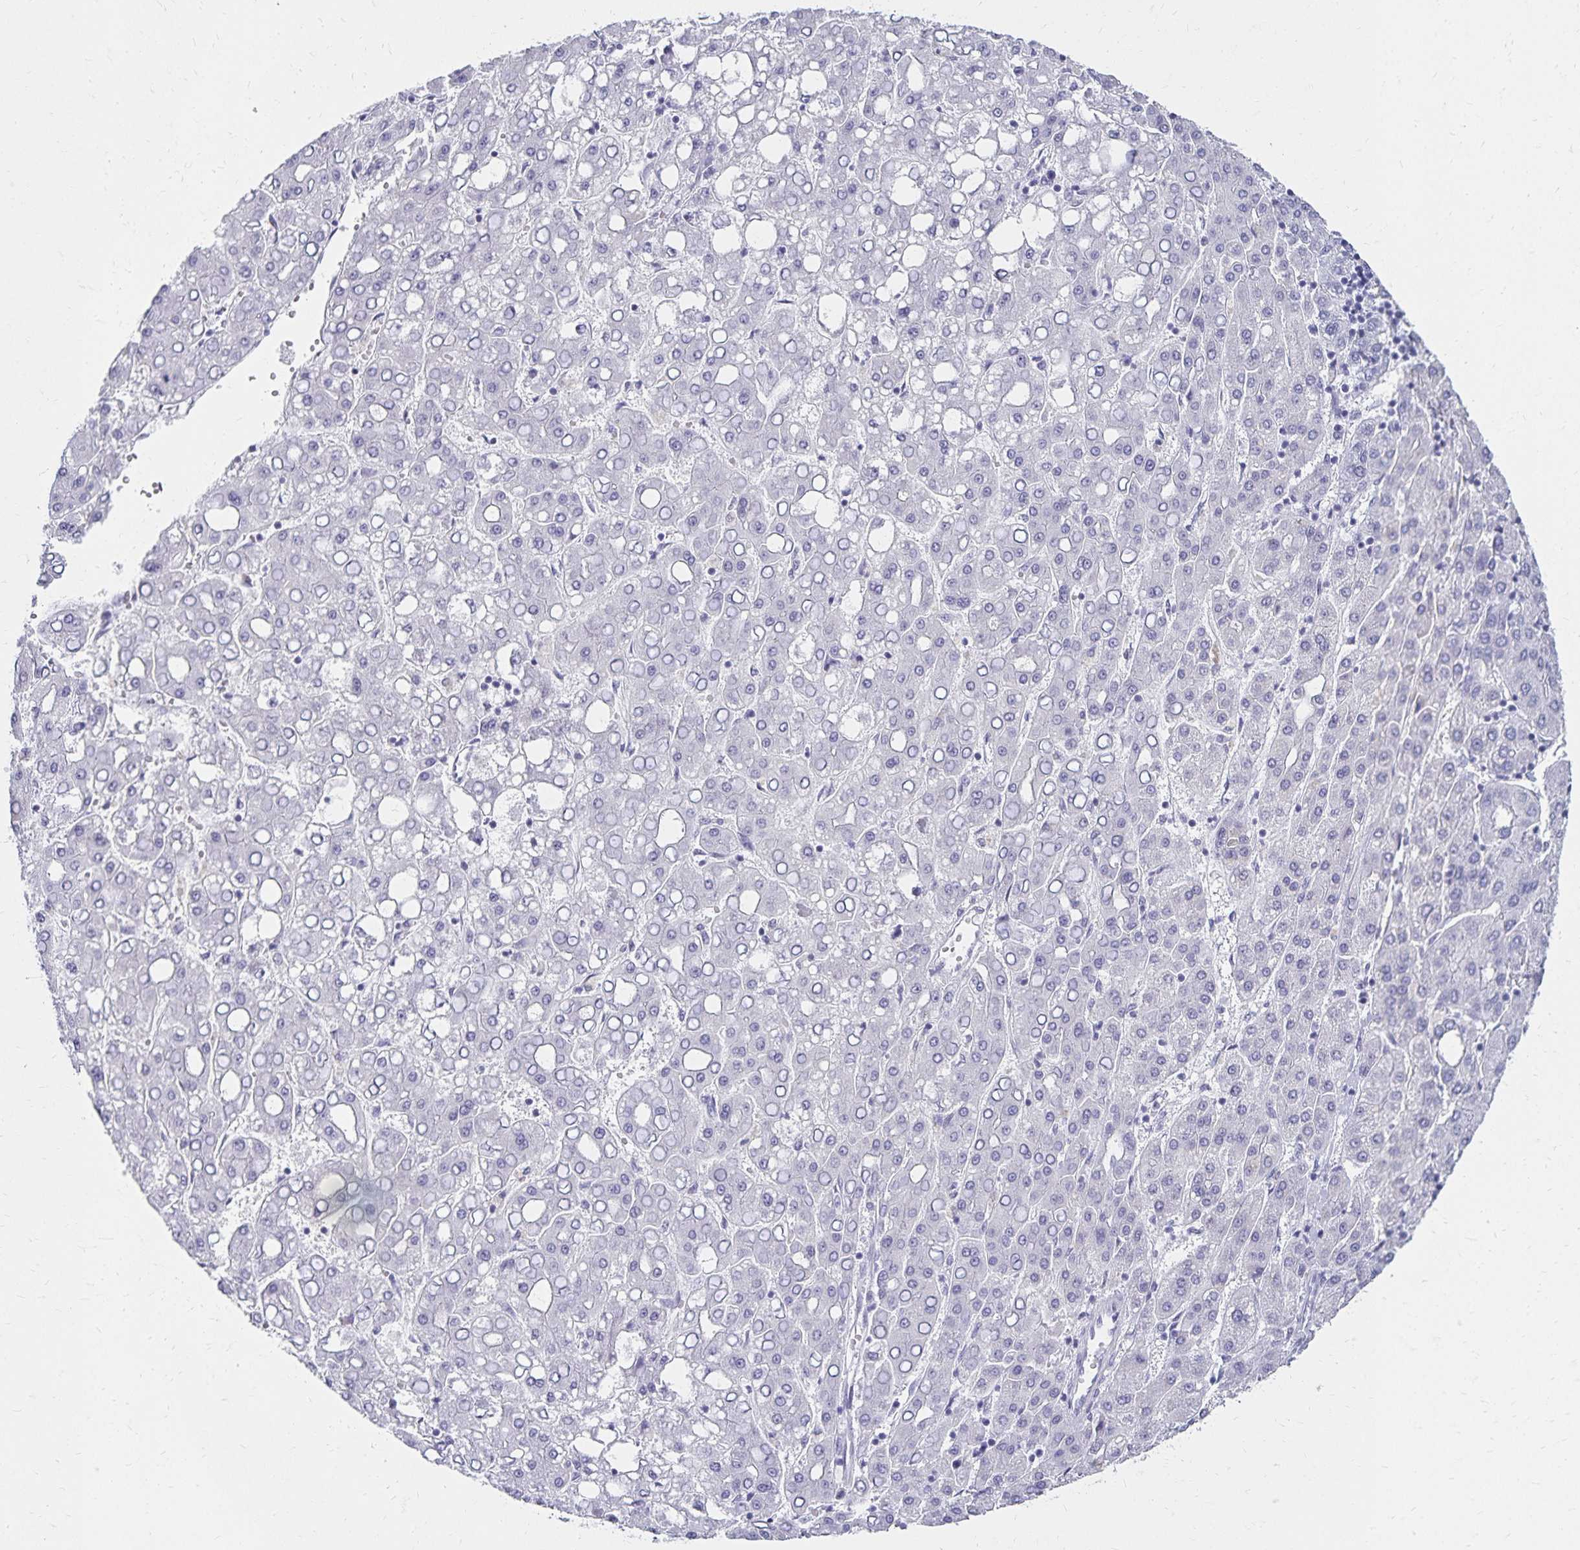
{"staining": {"intensity": "negative", "quantity": "none", "location": "none"}, "tissue": "liver cancer", "cell_type": "Tumor cells", "image_type": "cancer", "snomed": [{"axis": "morphology", "description": "Carcinoma, Hepatocellular, NOS"}, {"axis": "topography", "description": "Liver"}], "caption": "High magnification brightfield microscopy of liver hepatocellular carcinoma stained with DAB (brown) and counterstained with hematoxylin (blue): tumor cells show no significant expression.", "gene": "C20orf85", "patient": {"sex": "male", "age": 65}}